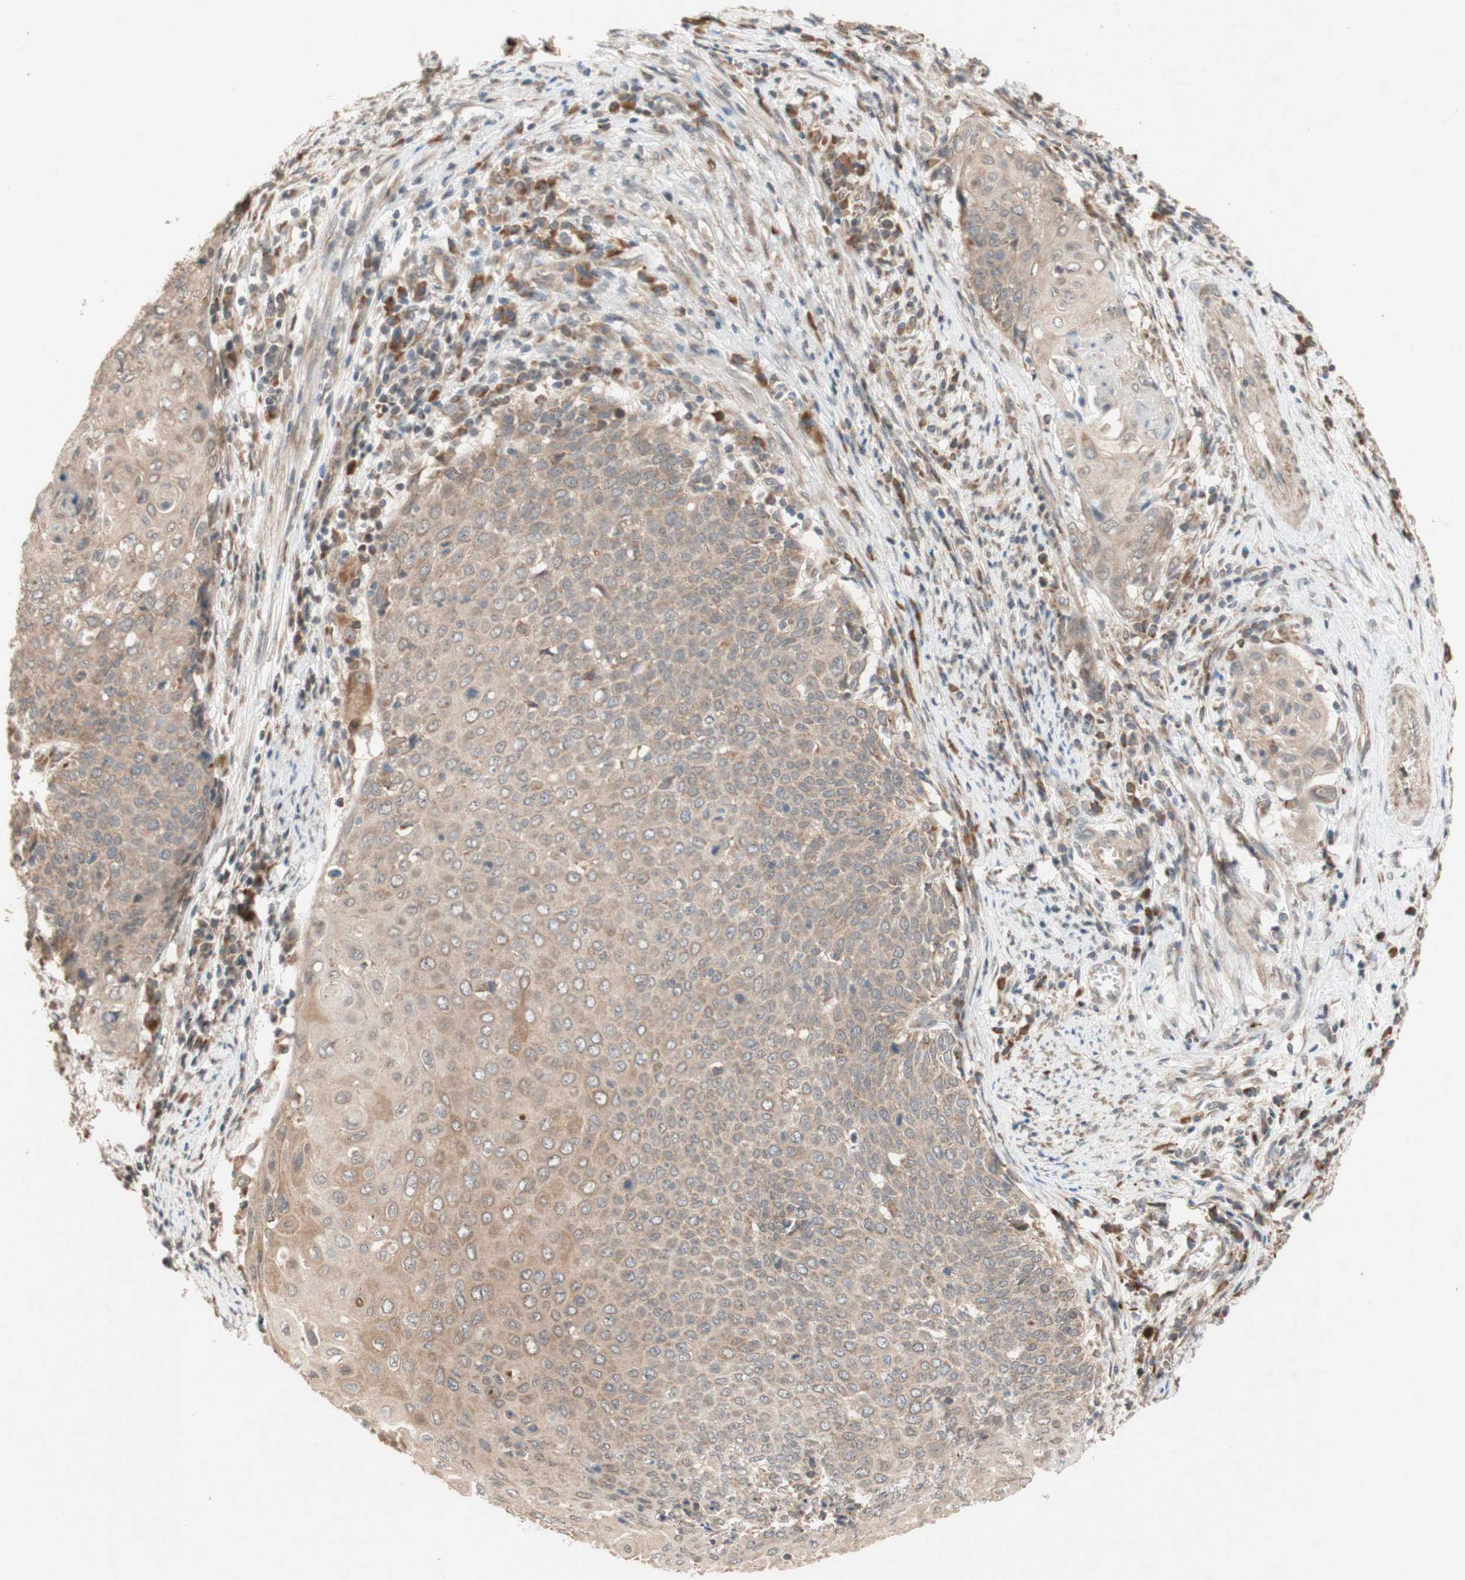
{"staining": {"intensity": "weak", "quantity": ">75%", "location": "cytoplasmic/membranous"}, "tissue": "cervical cancer", "cell_type": "Tumor cells", "image_type": "cancer", "snomed": [{"axis": "morphology", "description": "Squamous cell carcinoma, NOS"}, {"axis": "topography", "description": "Cervix"}], "caption": "IHC (DAB) staining of cervical cancer (squamous cell carcinoma) shows weak cytoplasmic/membranous protein positivity in about >75% of tumor cells.", "gene": "DDOST", "patient": {"sex": "female", "age": 39}}